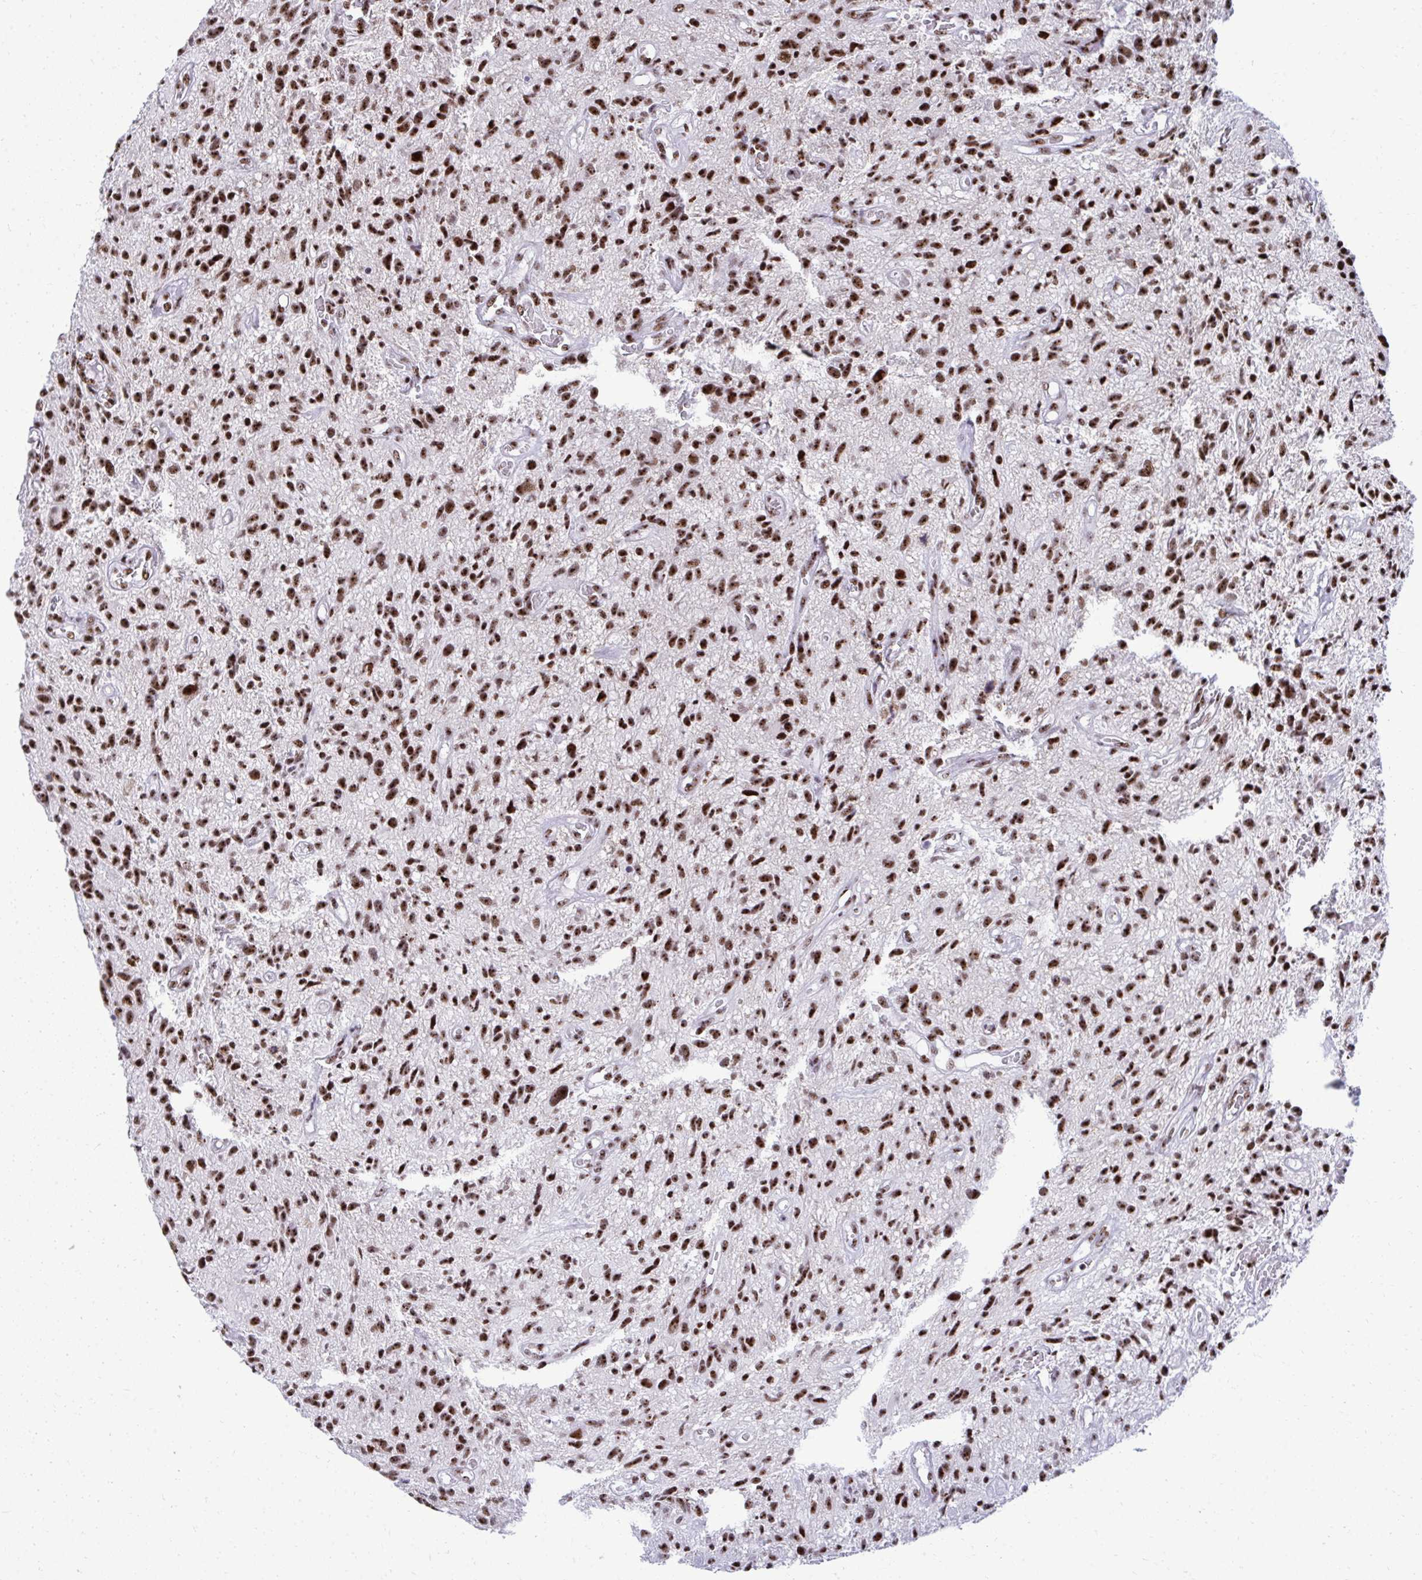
{"staining": {"intensity": "strong", "quantity": ">75%", "location": "nuclear"}, "tissue": "glioma", "cell_type": "Tumor cells", "image_type": "cancer", "snomed": [{"axis": "morphology", "description": "Glioma, malignant, High grade"}, {"axis": "topography", "description": "Brain"}], "caption": "An image of human malignant glioma (high-grade) stained for a protein displays strong nuclear brown staining in tumor cells.", "gene": "PELP1", "patient": {"sex": "male", "age": 75}}